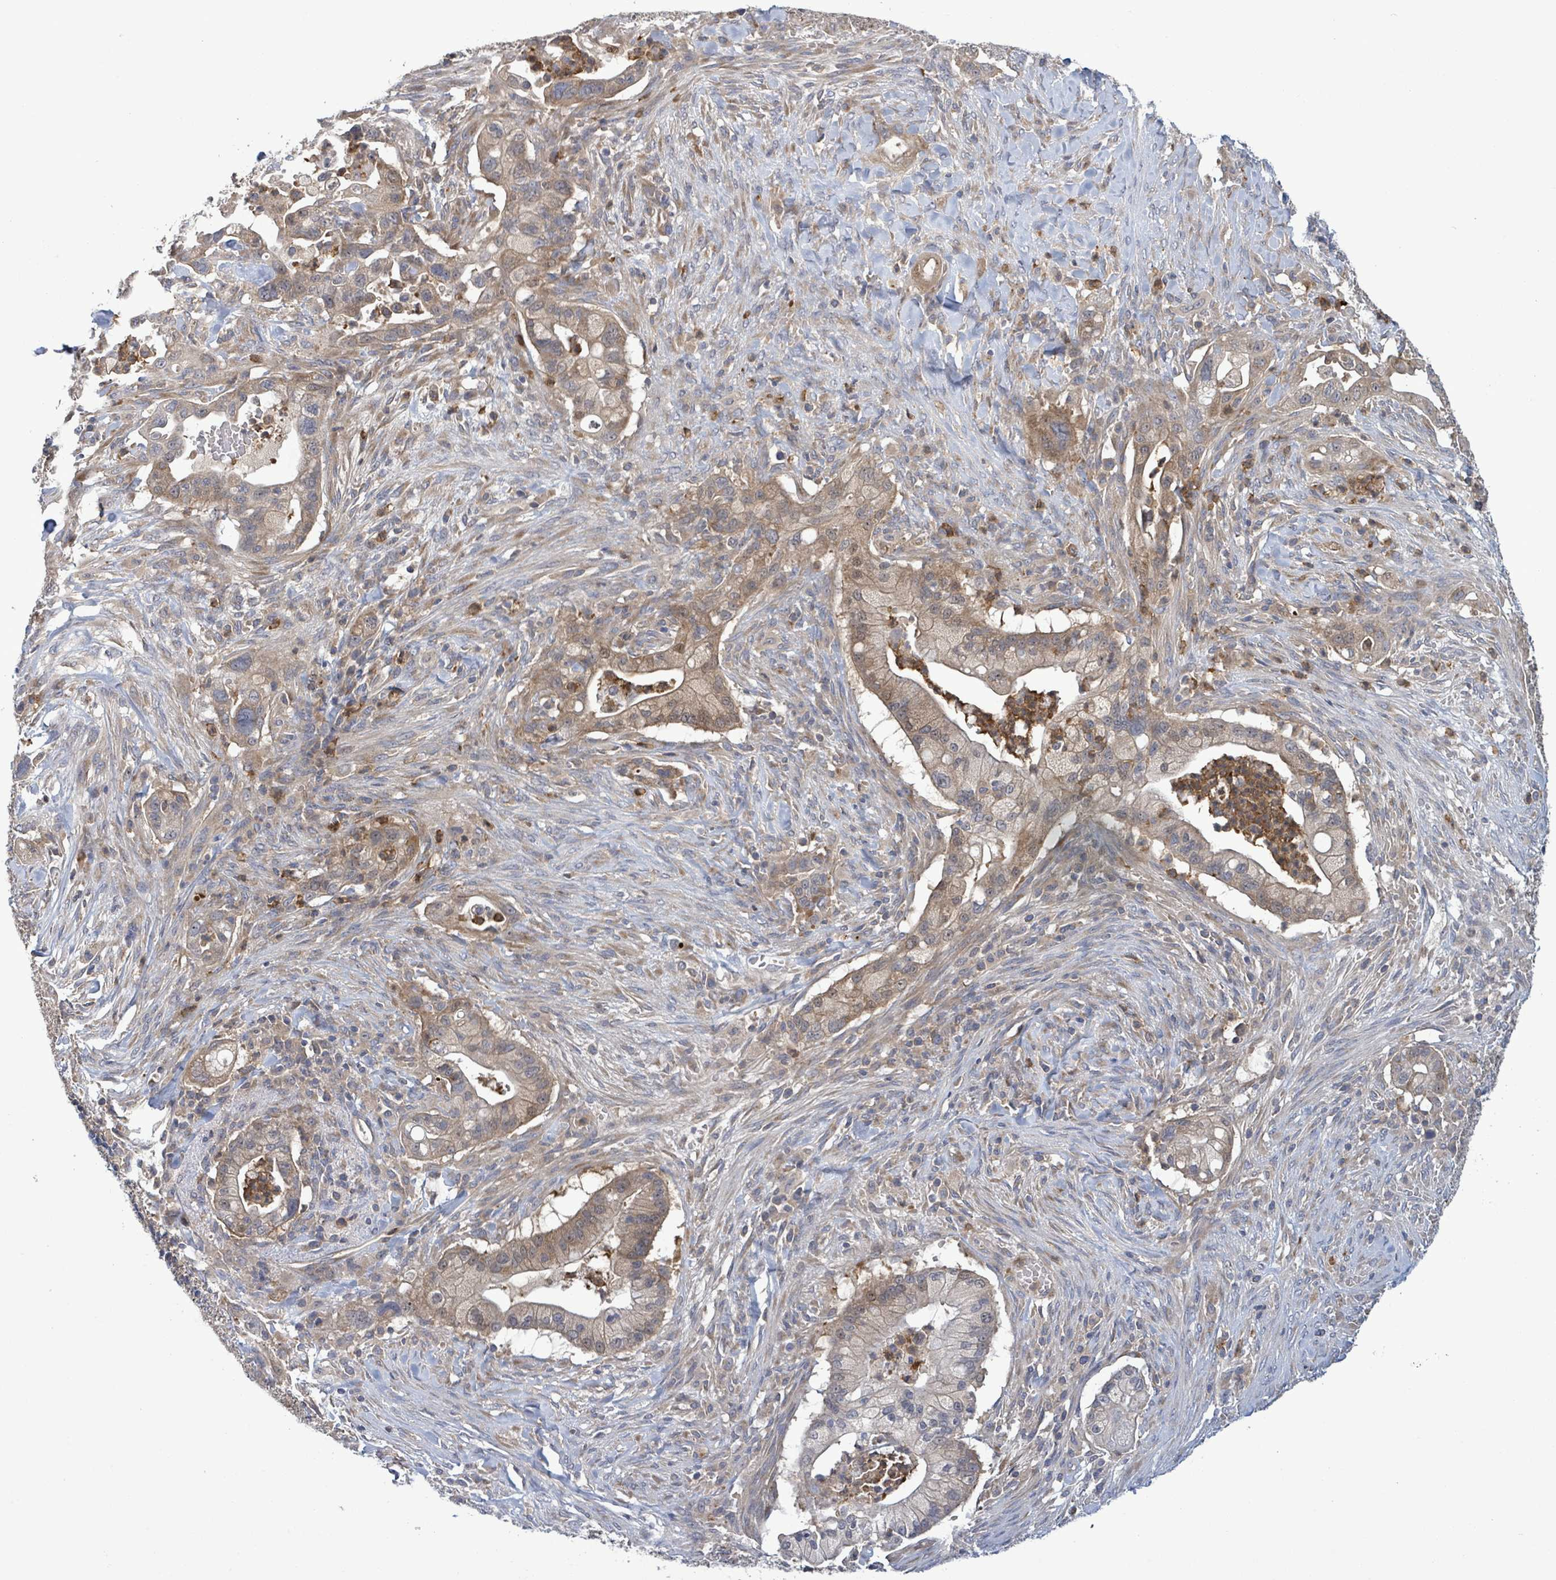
{"staining": {"intensity": "moderate", "quantity": ">75%", "location": "cytoplasmic/membranous"}, "tissue": "pancreatic cancer", "cell_type": "Tumor cells", "image_type": "cancer", "snomed": [{"axis": "morphology", "description": "Adenocarcinoma, NOS"}, {"axis": "topography", "description": "Pancreas"}], "caption": "Pancreatic cancer stained for a protein reveals moderate cytoplasmic/membranous positivity in tumor cells.", "gene": "SERPINE3", "patient": {"sex": "male", "age": 44}}